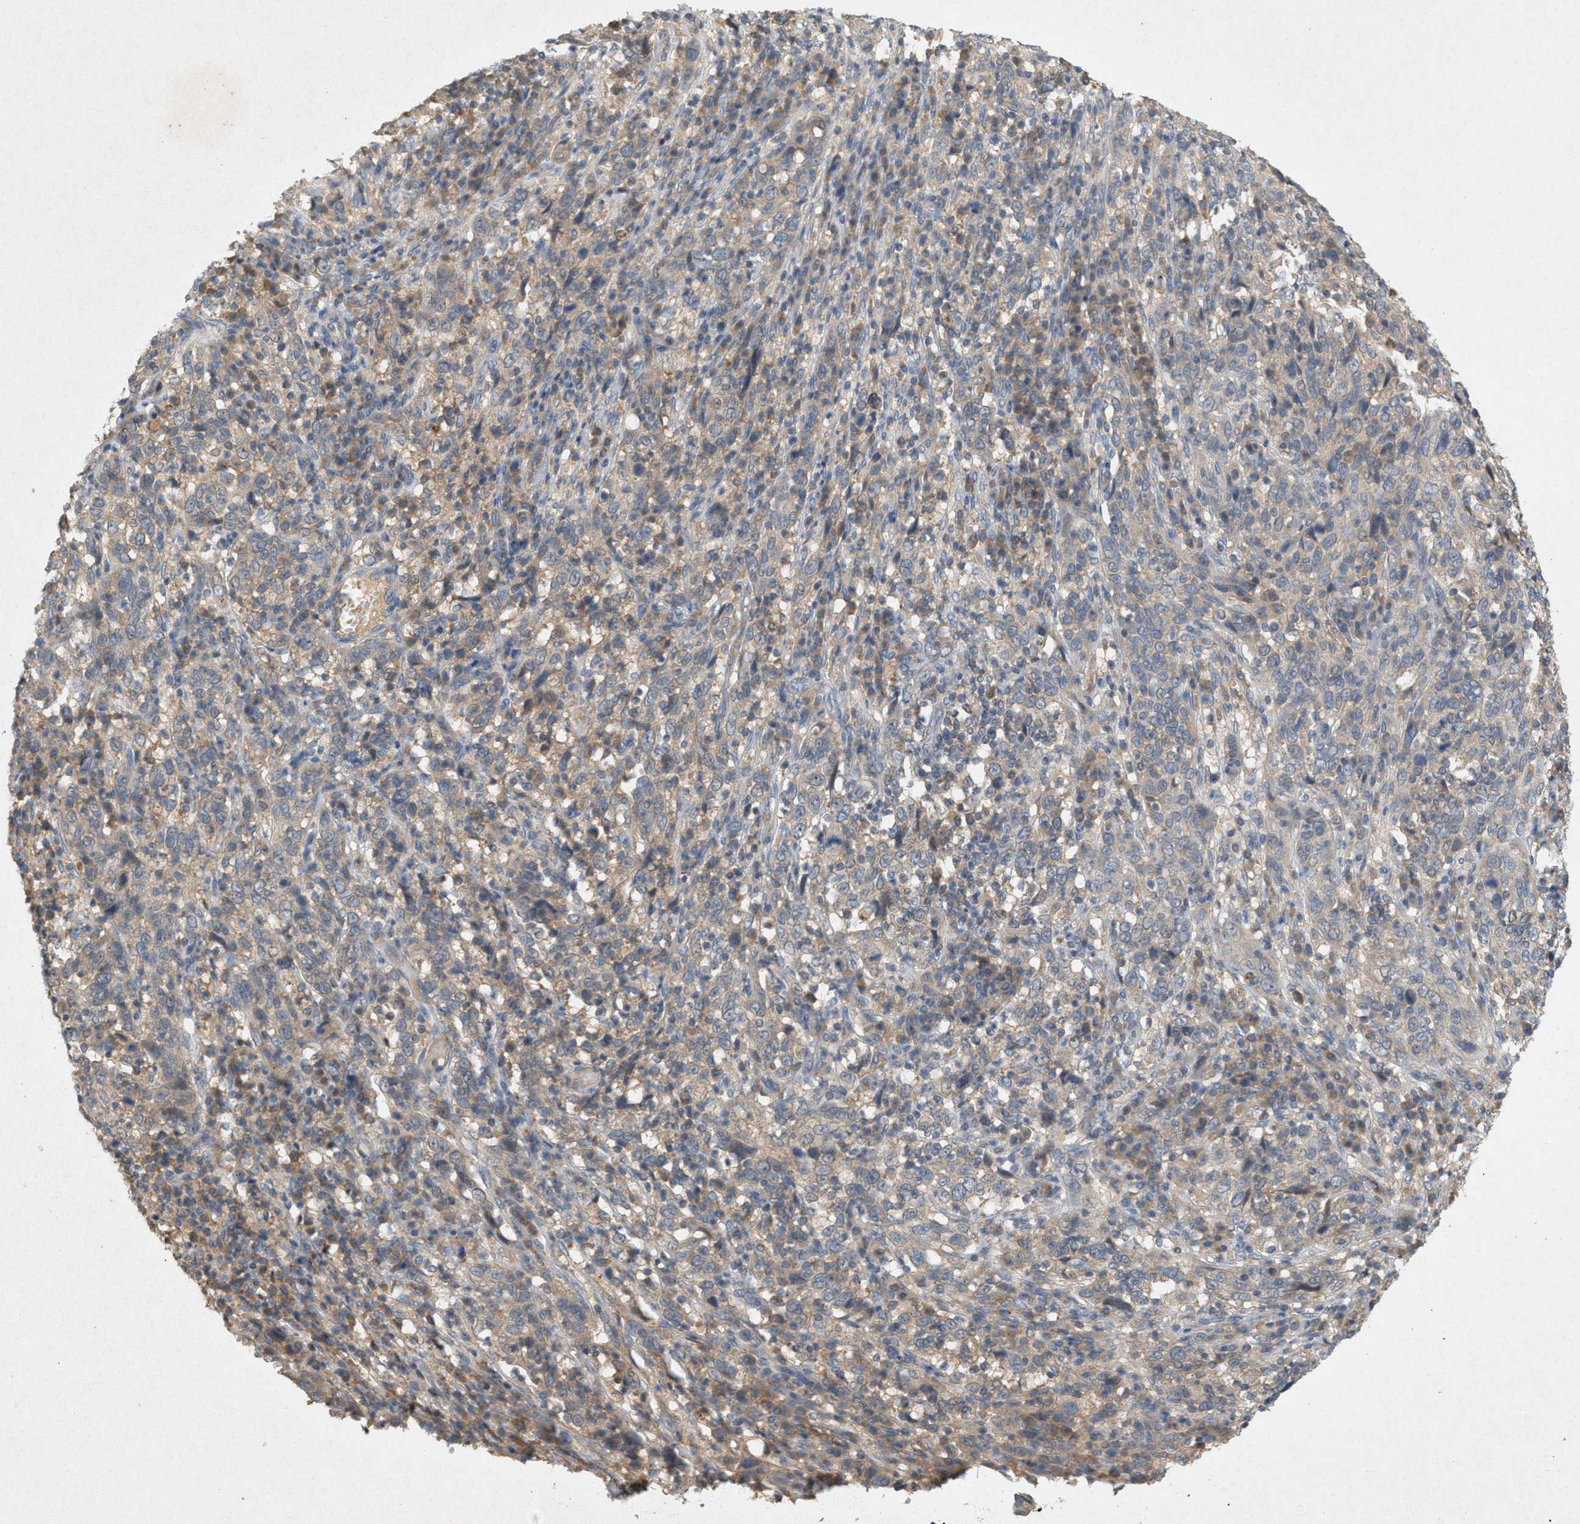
{"staining": {"intensity": "weak", "quantity": "25%-75%", "location": "cytoplasmic/membranous"}, "tissue": "cervical cancer", "cell_type": "Tumor cells", "image_type": "cancer", "snomed": [{"axis": "morphology", "description": "Squamous cell carcinoma, NOS"}, {"axis": "topography", "description": "Cervix"}], "caption": "The immunohistochemical stain highlights weak cytoplasmic/membranous expression in tumor cells of cervical squamous cell carcinoma tissue.", "gene": "DCAF7", "patient": {"sex": "female", "age": 46}}